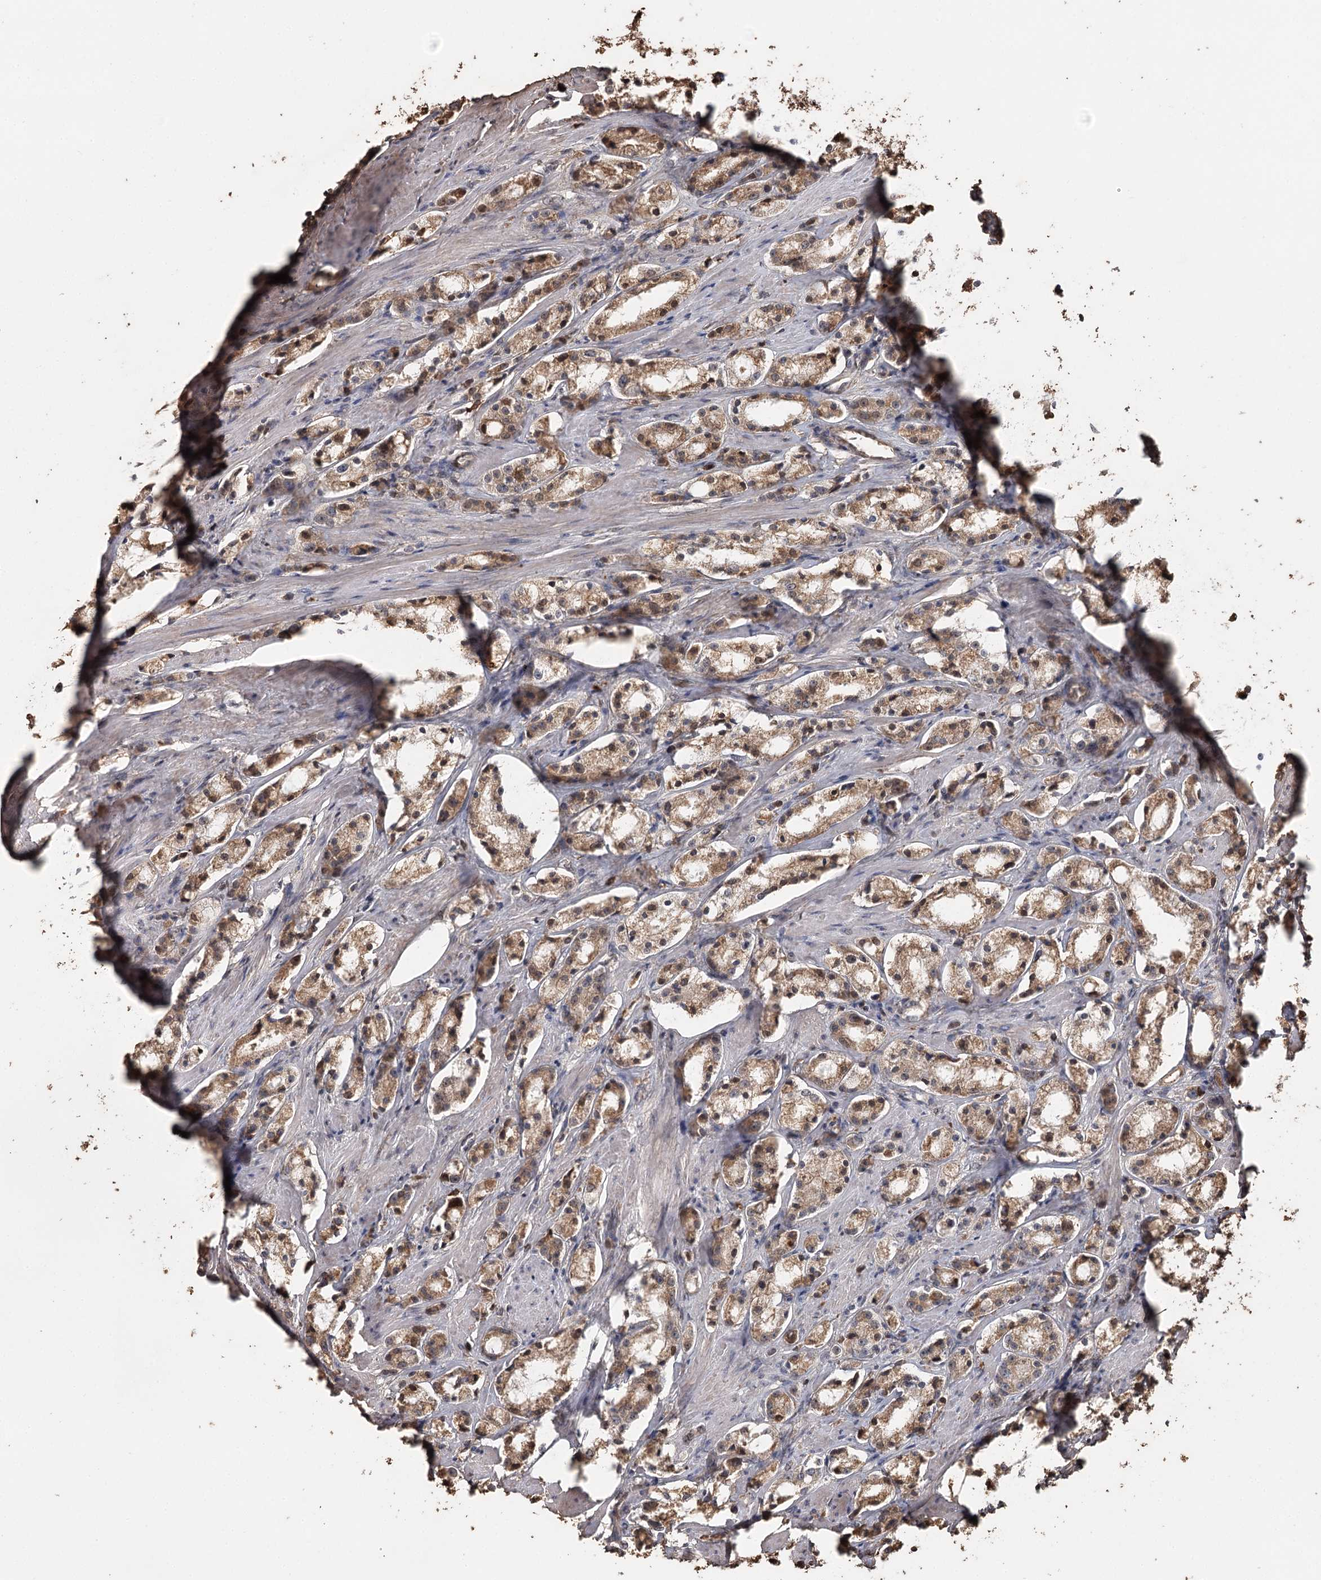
{"staining": {"intensity": "moderate", "quantity": ">75%", "location": "cytoplasmic/membranous"}, "tissue": "prostate cancer", "cell_type": "Tumor cells", "image_type": "cancer", "snomed": [{"axis": "morphology", "description": "Adenocarcinoma, High grade"}, {"axis": "topography", "description": "Prostate"}], "caption": "A high-resolution histopathology image shows immunohistochemistry (IHC) staining of prostate cancer, which displays moderate cytoplasmic/membranous staining in about >75% of tumor cells. (DAB IHC, brown staining for protein, blue staining for nuclei).", "gene": "SYVN1", "patient": {"sex": "male", "age": 66}}